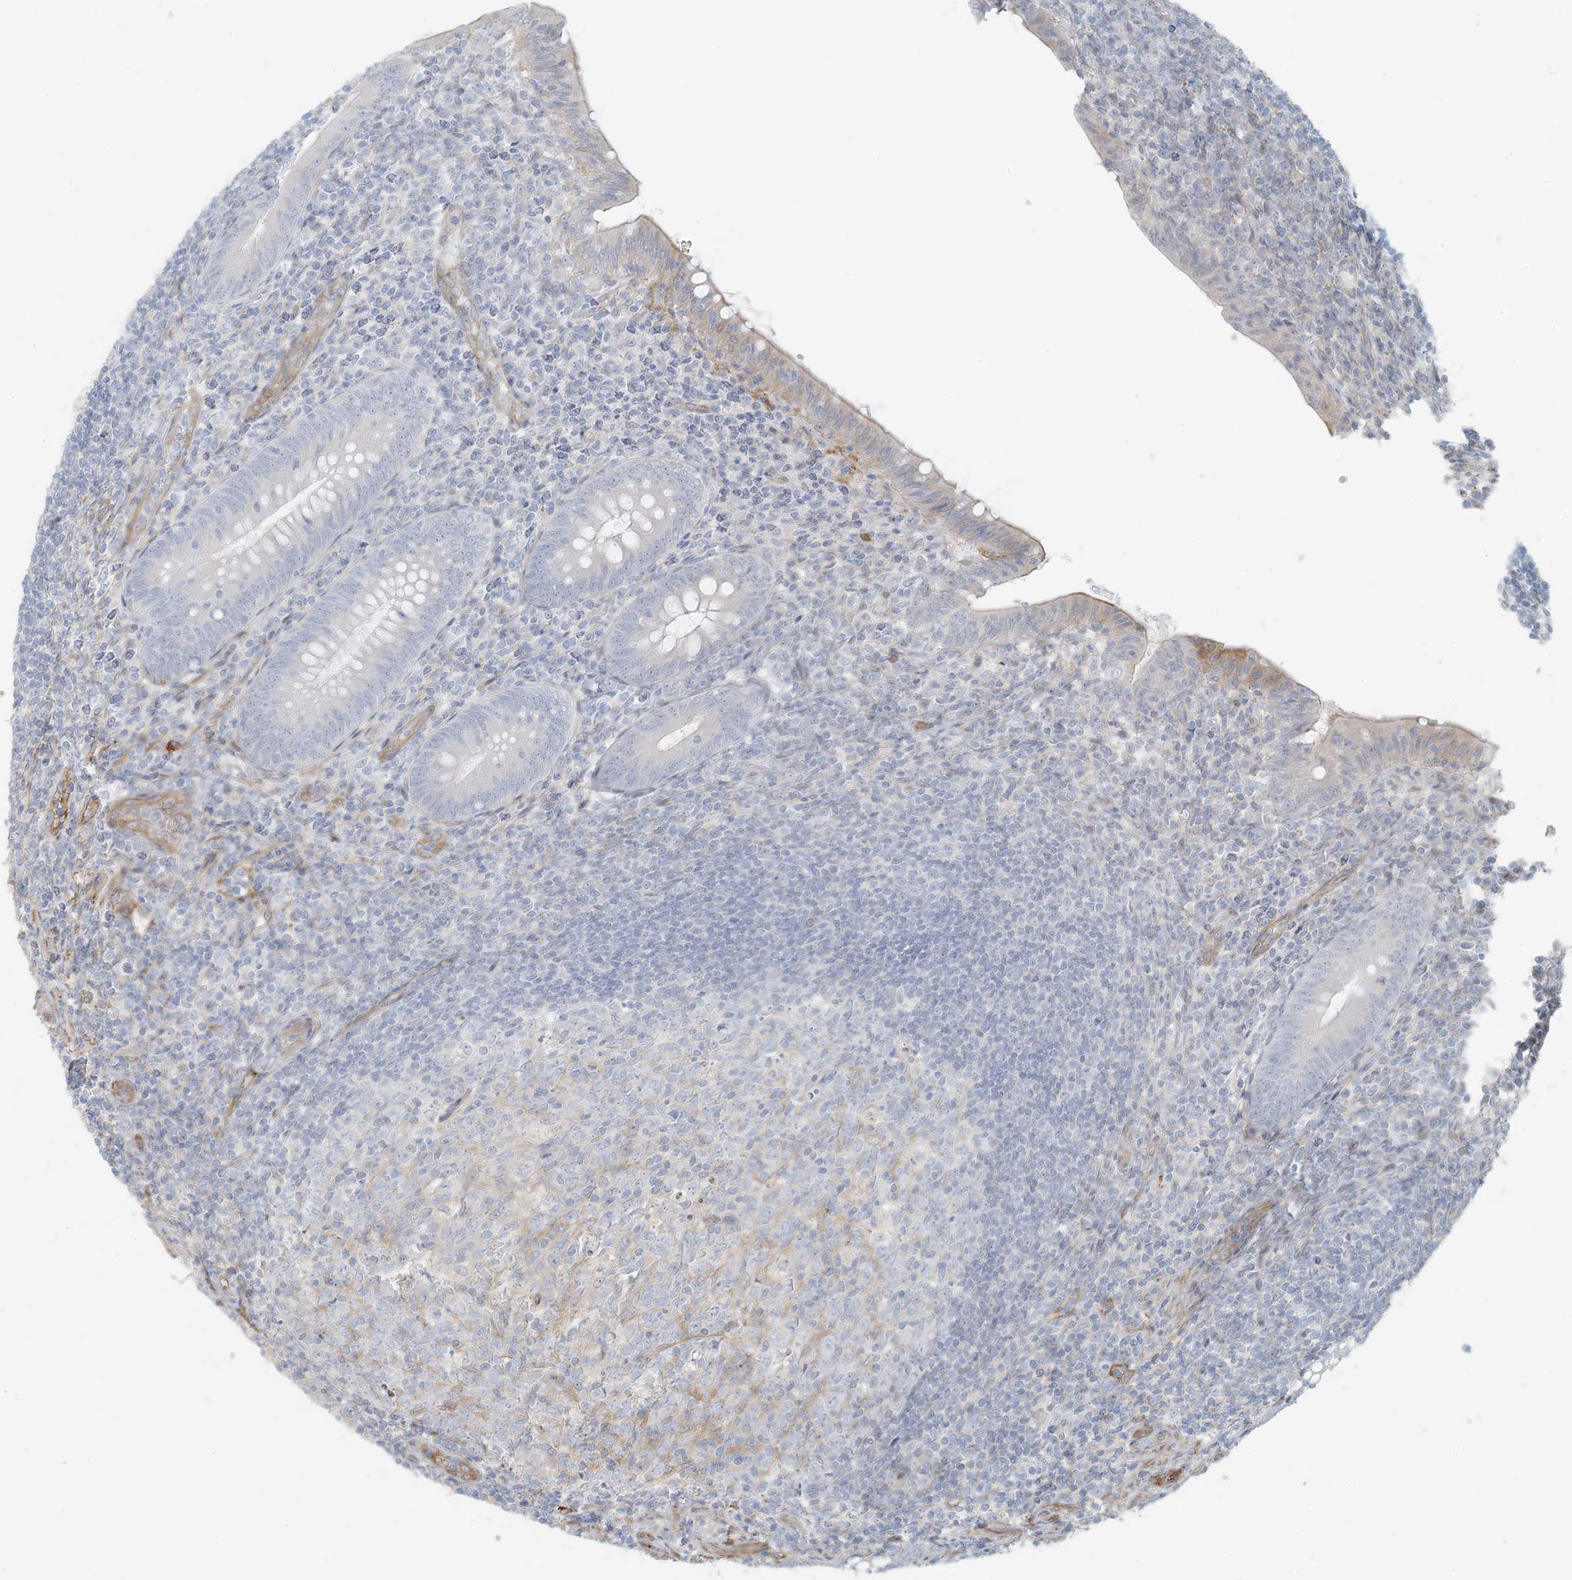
{"staining": {"intensity": "negative", "quantity": "none", "location": "none"}, "tissue": "appendix", "cell_type": "Glandular cells", "image_type": "normal", "snomed": [{"axis": "morphology", "description": "Normal tissue, NOS"}, {"axis": "topography", "description": "Appendix"}], "caption": "Benign appendix was stained to show a protein in brown. There is no significant expression in glandular cells. (DAB (3,3'-diaminobenzidine) immunohistochemistry with hematoxylin counter stain).", "gene": "BCORL1", "patient": {"sex": "male", "age": 14}}